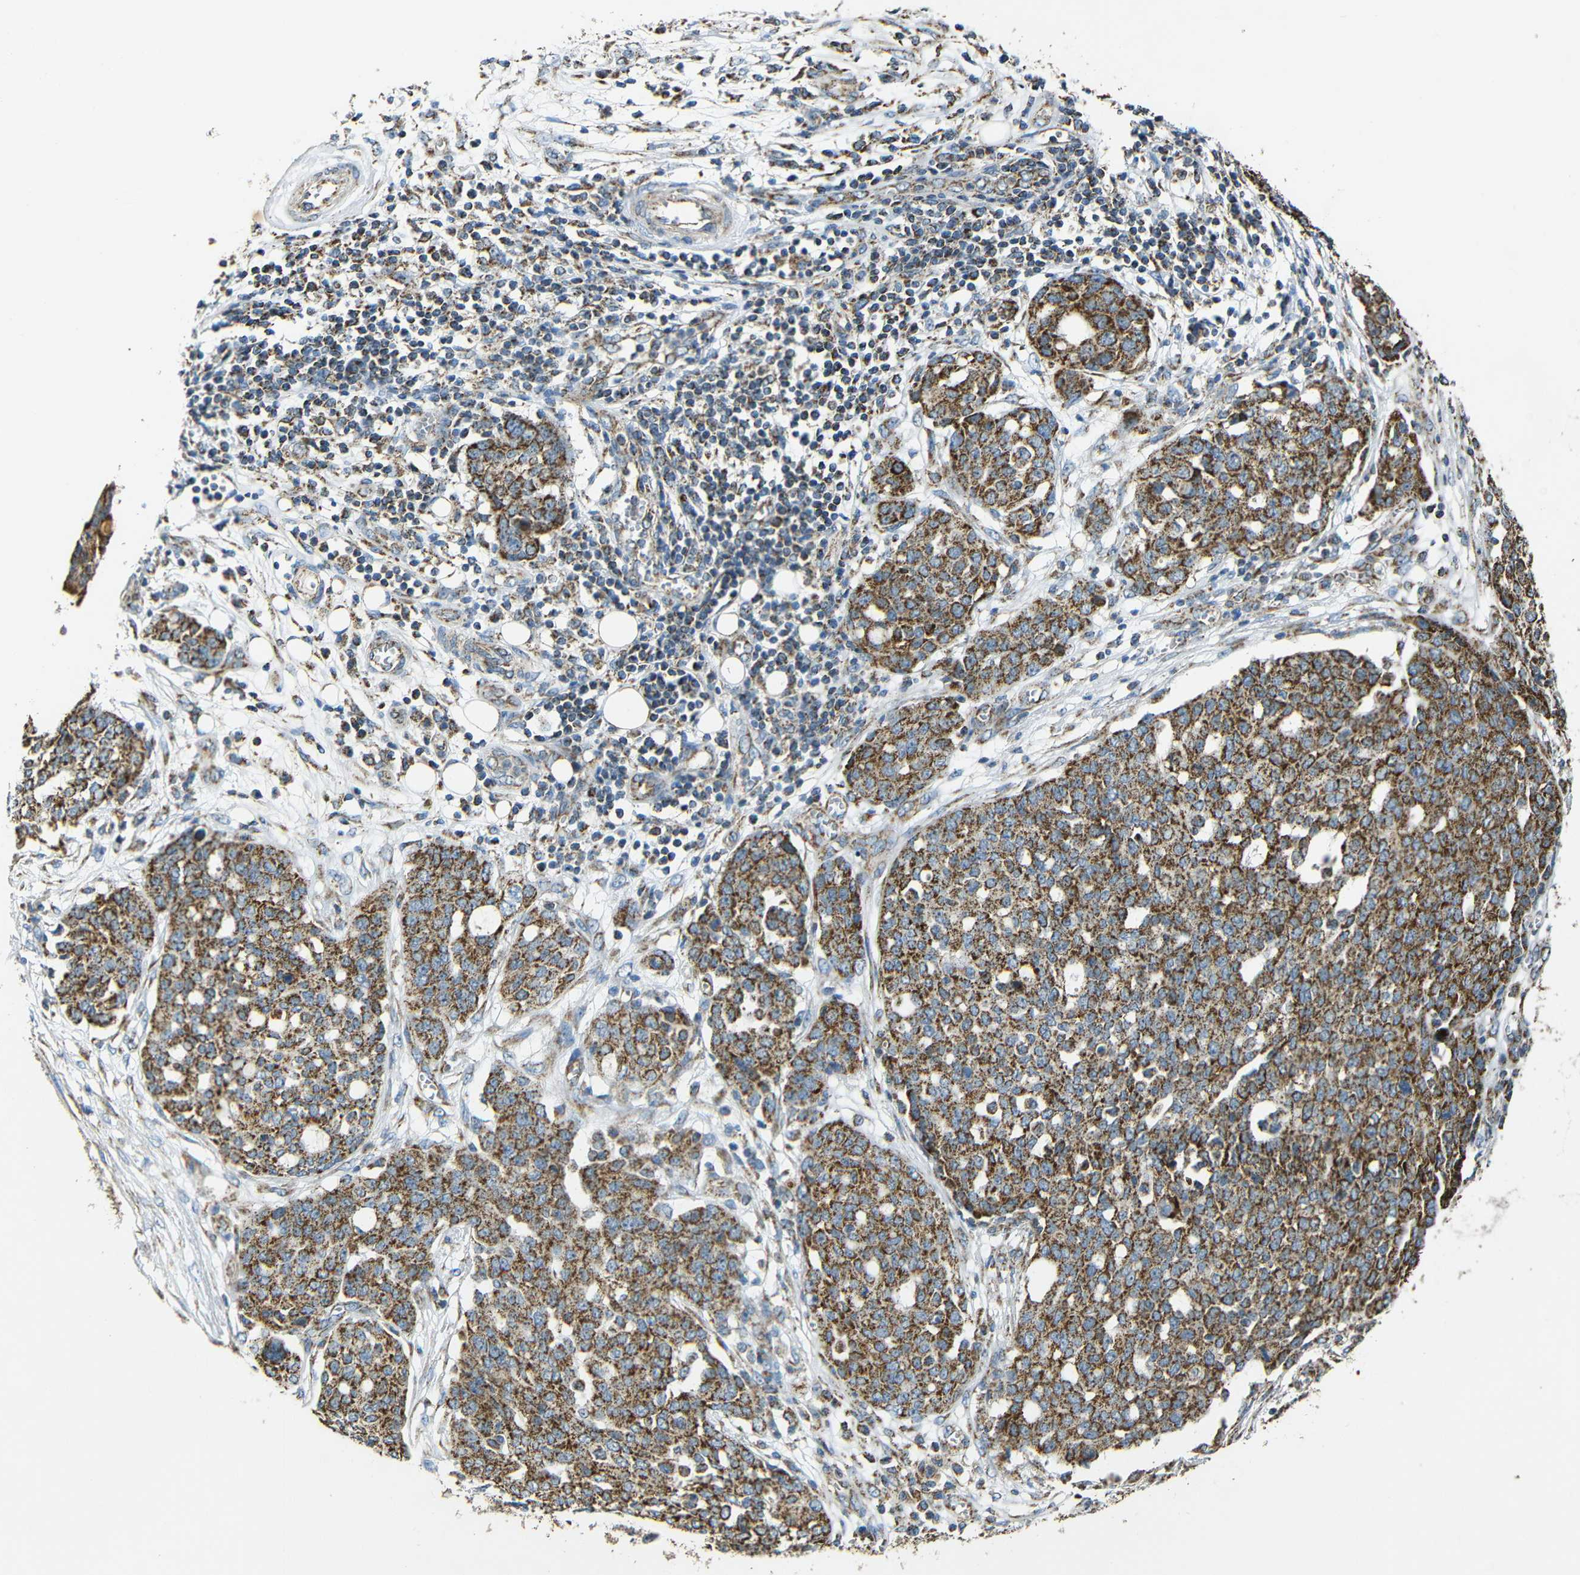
{"staining": {"intensity": "moderate", "quantity": ">75%", "location": "cytoplasmic/membranous"}, "tissue": "ovarian cancer", "cell_type": "Tumor cells", "image_type": "cancer", "snomed": [{"axis": "morphology", "description": "Cystadenocarcinoma, serous, NOS"}, {"axis": "topography", "description": "Soft tissue"}, {"axis": "topography", "description": "Ovary"}], "caption": "Moderate cytoplasmic/membranous expression is present in about >75% of tumor cells in ovarian cancer (serous cystadenocarcinoma).", "gene": "NR3C2", "patient": {"sex": "female", "age": 57}}